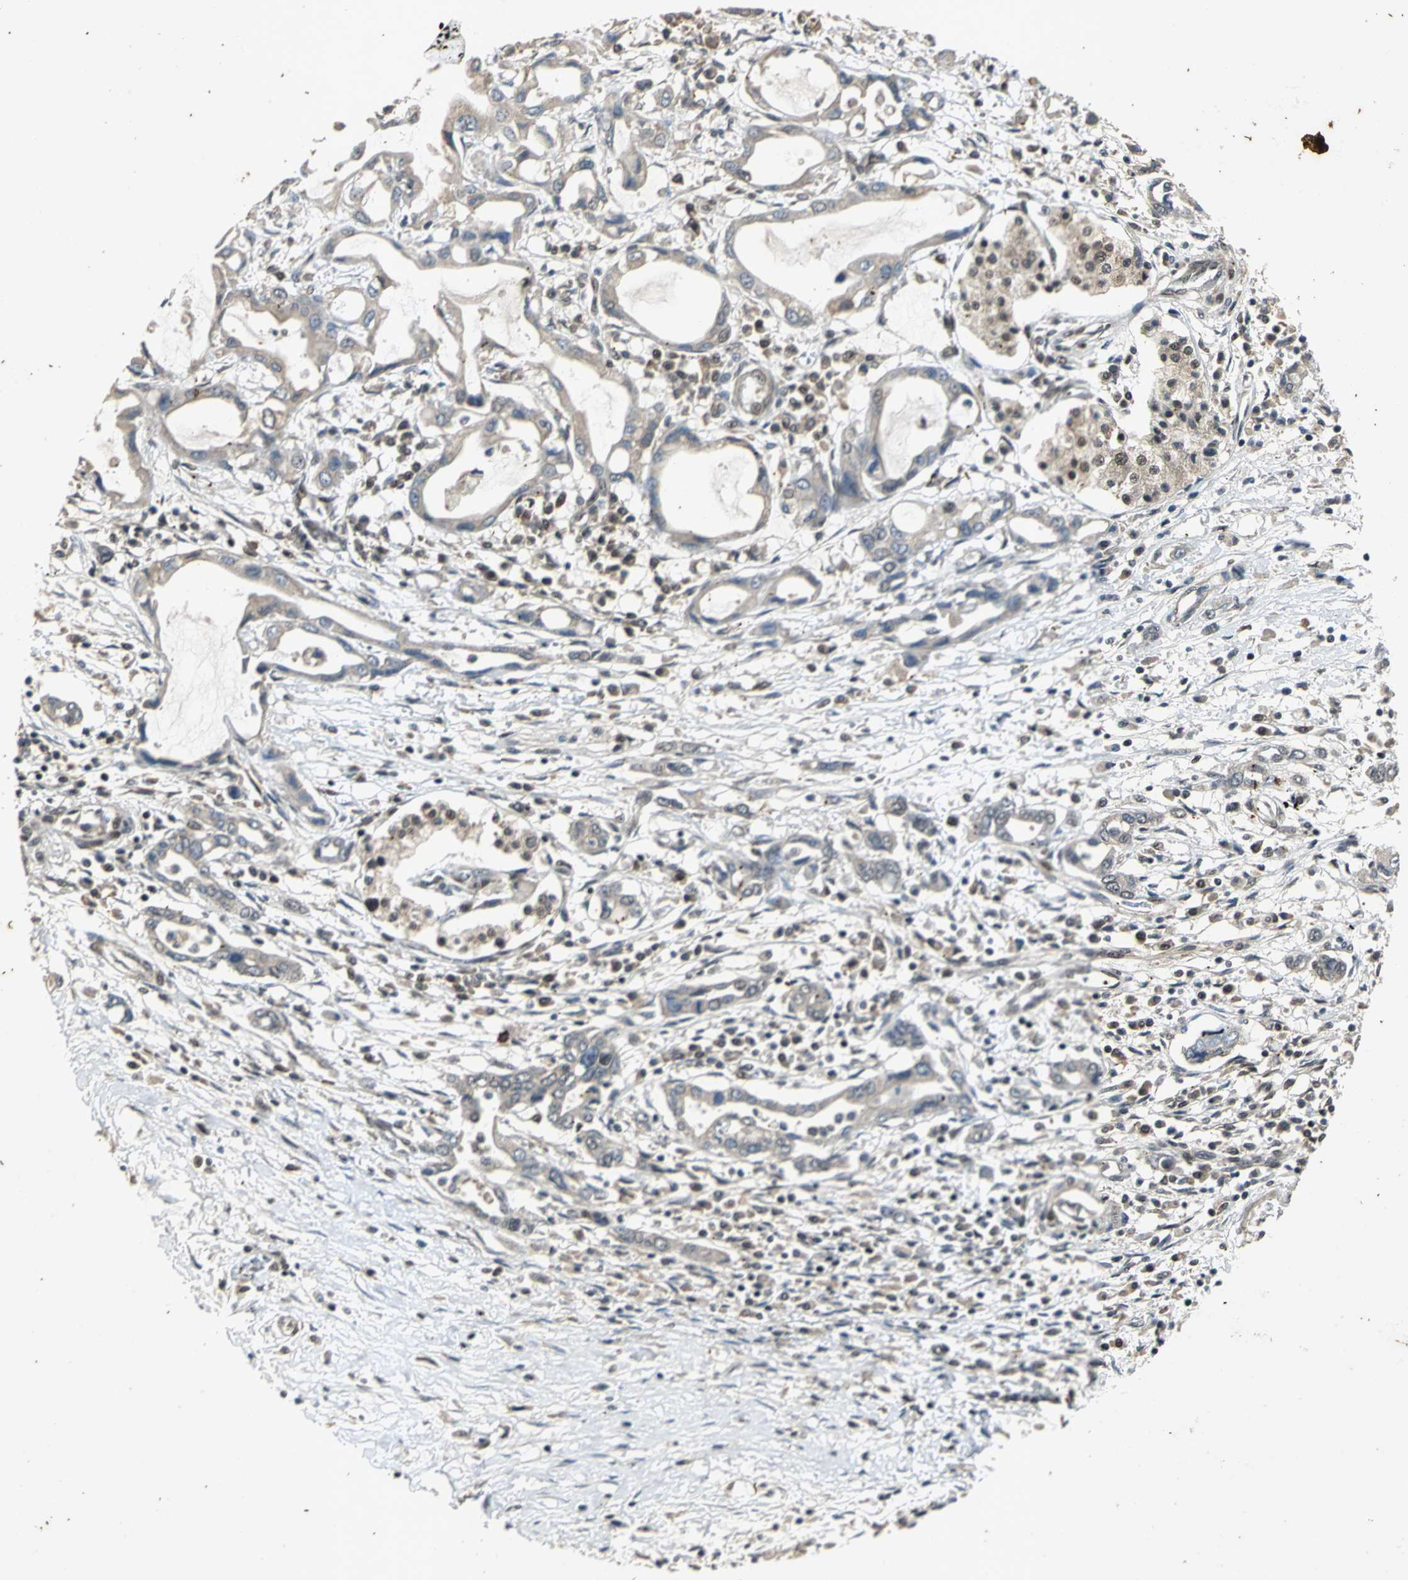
{"staining": {"intensity": "weak", "quantity": "<25%", "location": "cytoplasmic/membranous"}, "tissue": "pancreatic cancer", "cell_type": "Tumor cells", "image_type": "cancer", "snomed": [{"axis": "morphology", "description": "Adenocarcinoma, NOS"}, {"axis": "topography", "description": "Pancreas"}], "caption": "IHC of human pancreatic cancer displays no positivity in tumor cells. Brightfield microscopy of immunohistochemistry stained with DAB (3,3'-diaminobenzidine) (brown) and hematoxylin (blue), captured at high magnification.", "gene": "NOTCH3", "patient": {"sex": "female", "age": 57}}